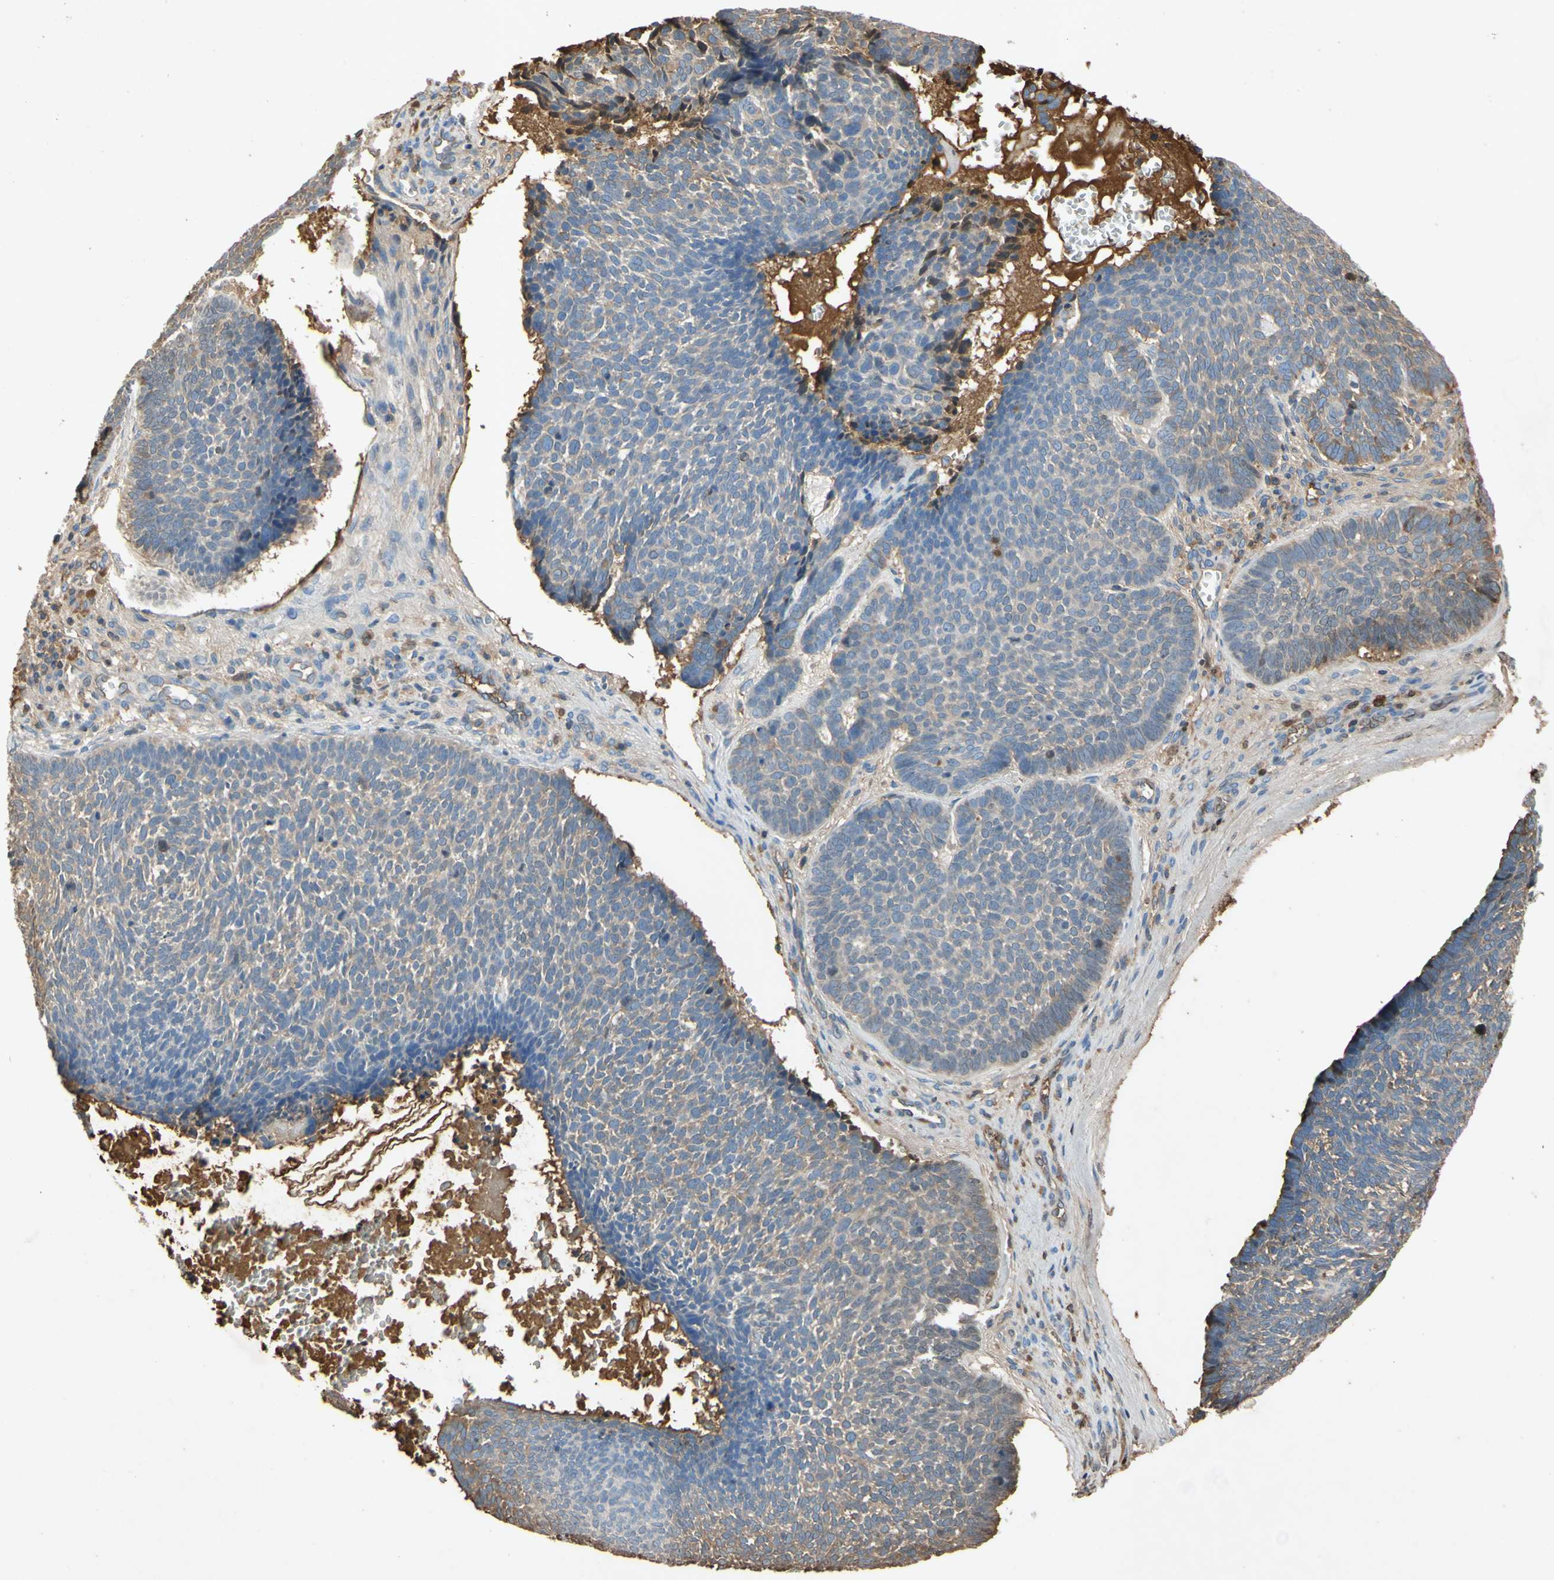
{"staining": {"intensity": "weak", "quantity": "<25%", "location": "cytoplasmic/membranous"}, "tissue": "skin cancer", "cell_type": "Tumor cells", "image_type": "cancer", "snomed": [{"axis": "morphology", "description": "Basal cell carcinoma"}, {"axis": "topography", "description": "Skin"}], "caption": "Skin basal cell carcinoma was stained to show a protein in brown. There is no significant expression in tumor cells.", "gene": "TIMP2", "patient": {"sex": "male", "age": 84}}